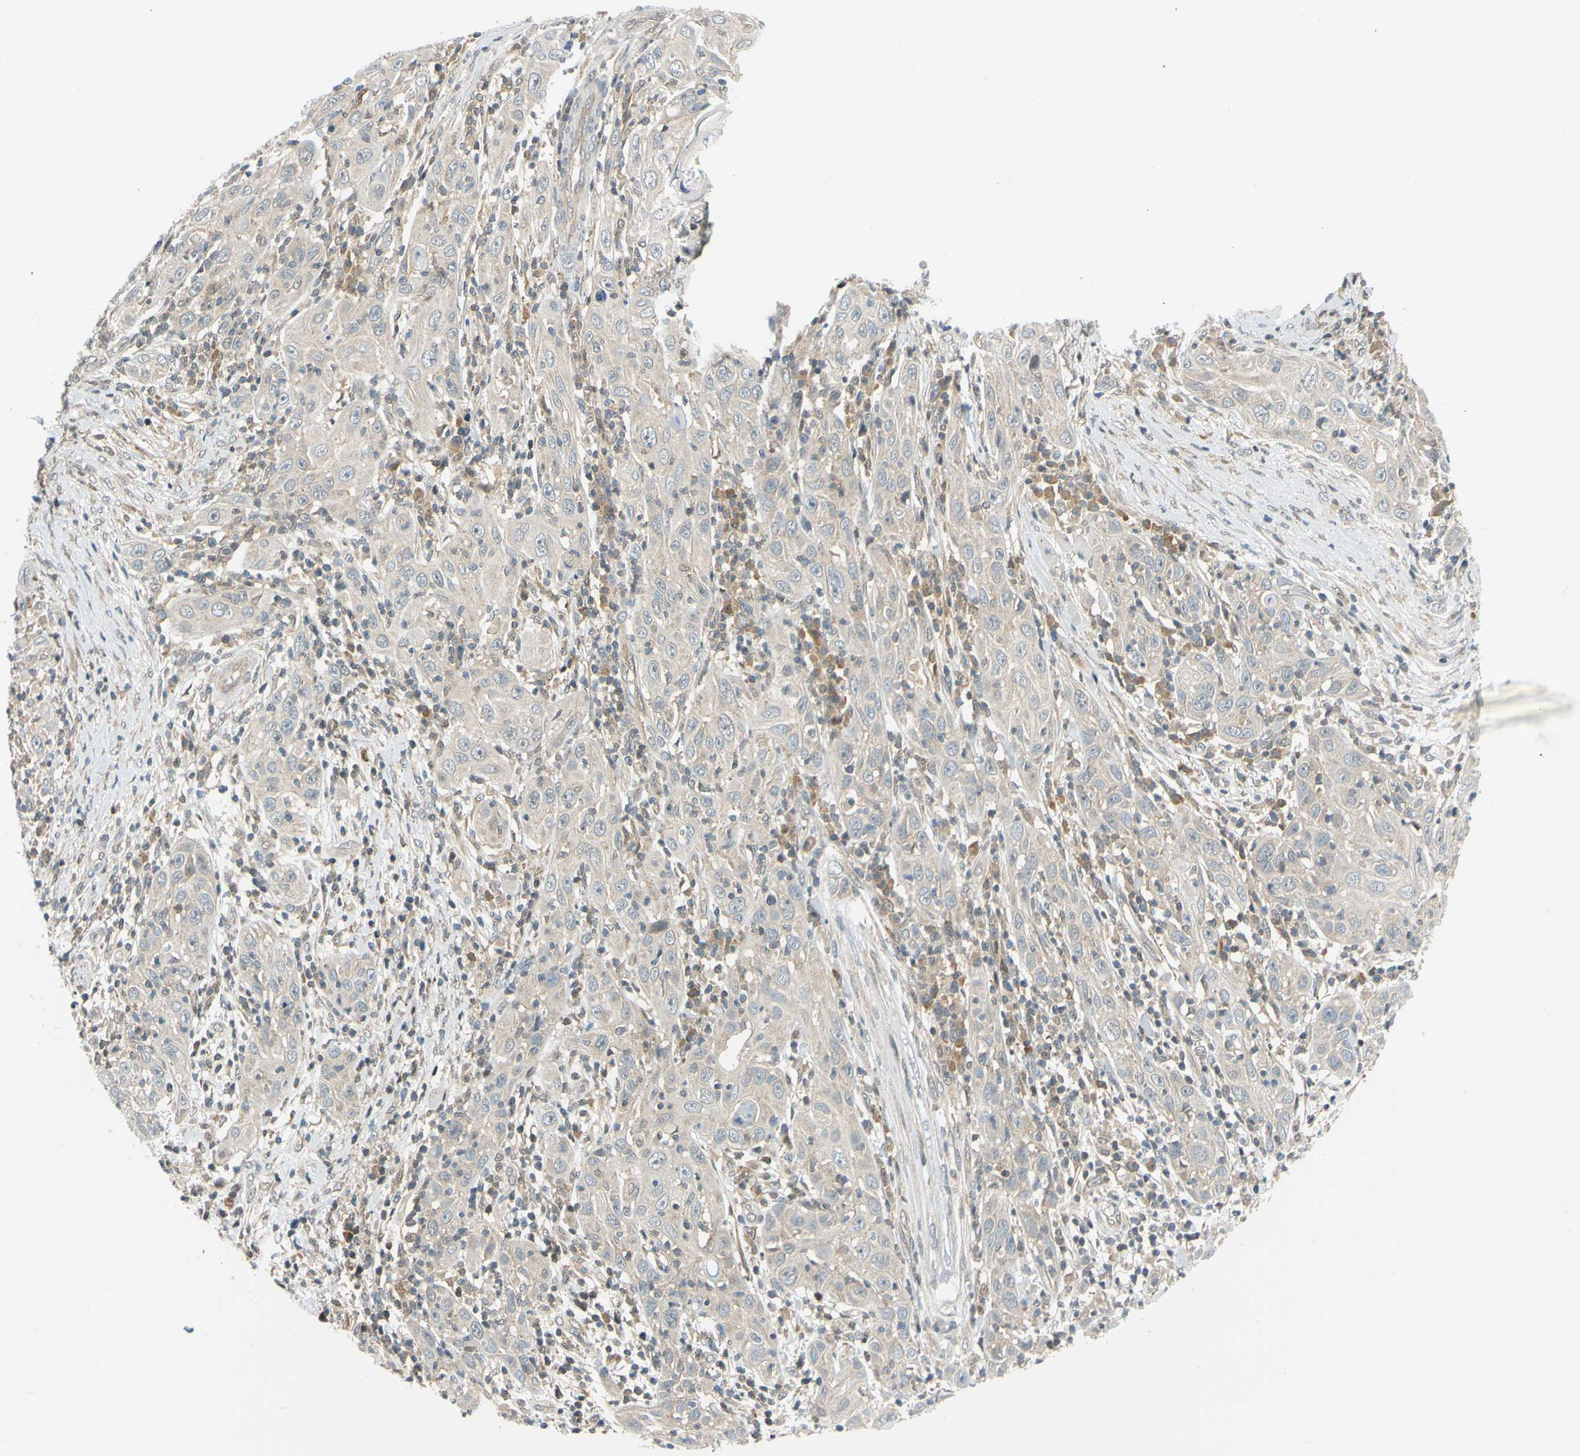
{"staining": {"intensity": "negative", "quantity": "none", "location": "none"}, "tissue": "skin cancer", "cell_type": "Tumor cells", "image_type": "cancer", "snomed": [{"axis": "morphology", "description": "Squamous cell carcinoma, NOS"}, {"axis": "topography", "description": "Skin"}], "caption": "High magnification brightfield microscopy of skin cancer (squamous cell carcinoma) stained with DAB (3,3'-diaminobenzidine) (brown) and counterstained with hematoxylin (blue): tumor cells show no significant positivity.", "gene": "MAPK9", "patient": {"sex": "female", "age": 88}}